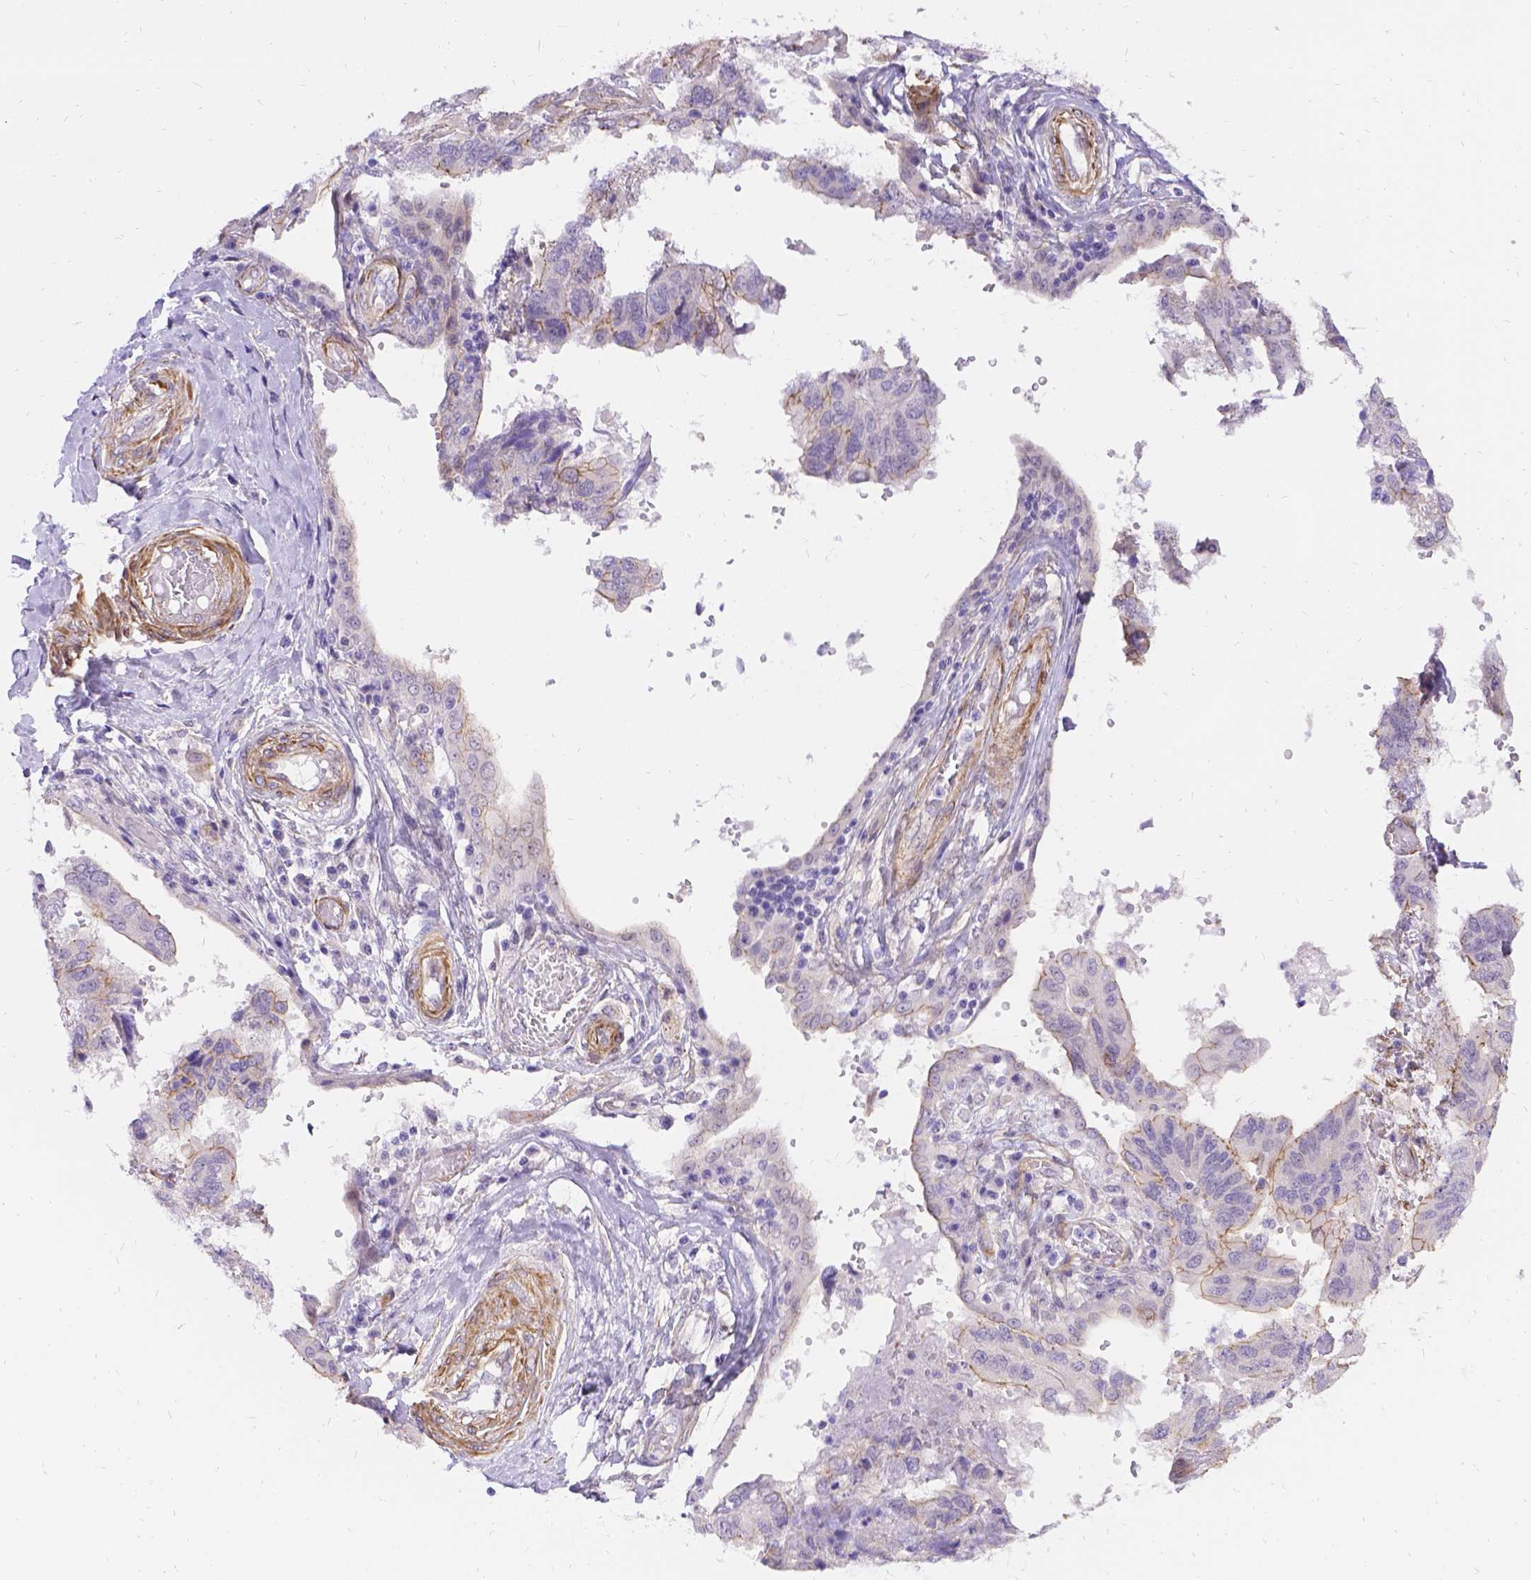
{"staining": {"intensity": "weak", "quantity": "<25%", "location": "cytoplasmic/membranous"}, "tissue": "ovarian cancer", "cell_type": "Tumor cells", "image_type": "cancer", "snomed": [{"axis": "morphology", "description": "Cystadenocarcinoma, serous, NOS"}, {"axis": "topography", "description": "Ovary"}], "caption": "Ovarian cancer (serous cystadenocarcinoma) was stained to show a protein in brown. There is no significant positivity in tumor cells.", "gene": "PALS1", "patient": {"sex": "female", "age": 79}}